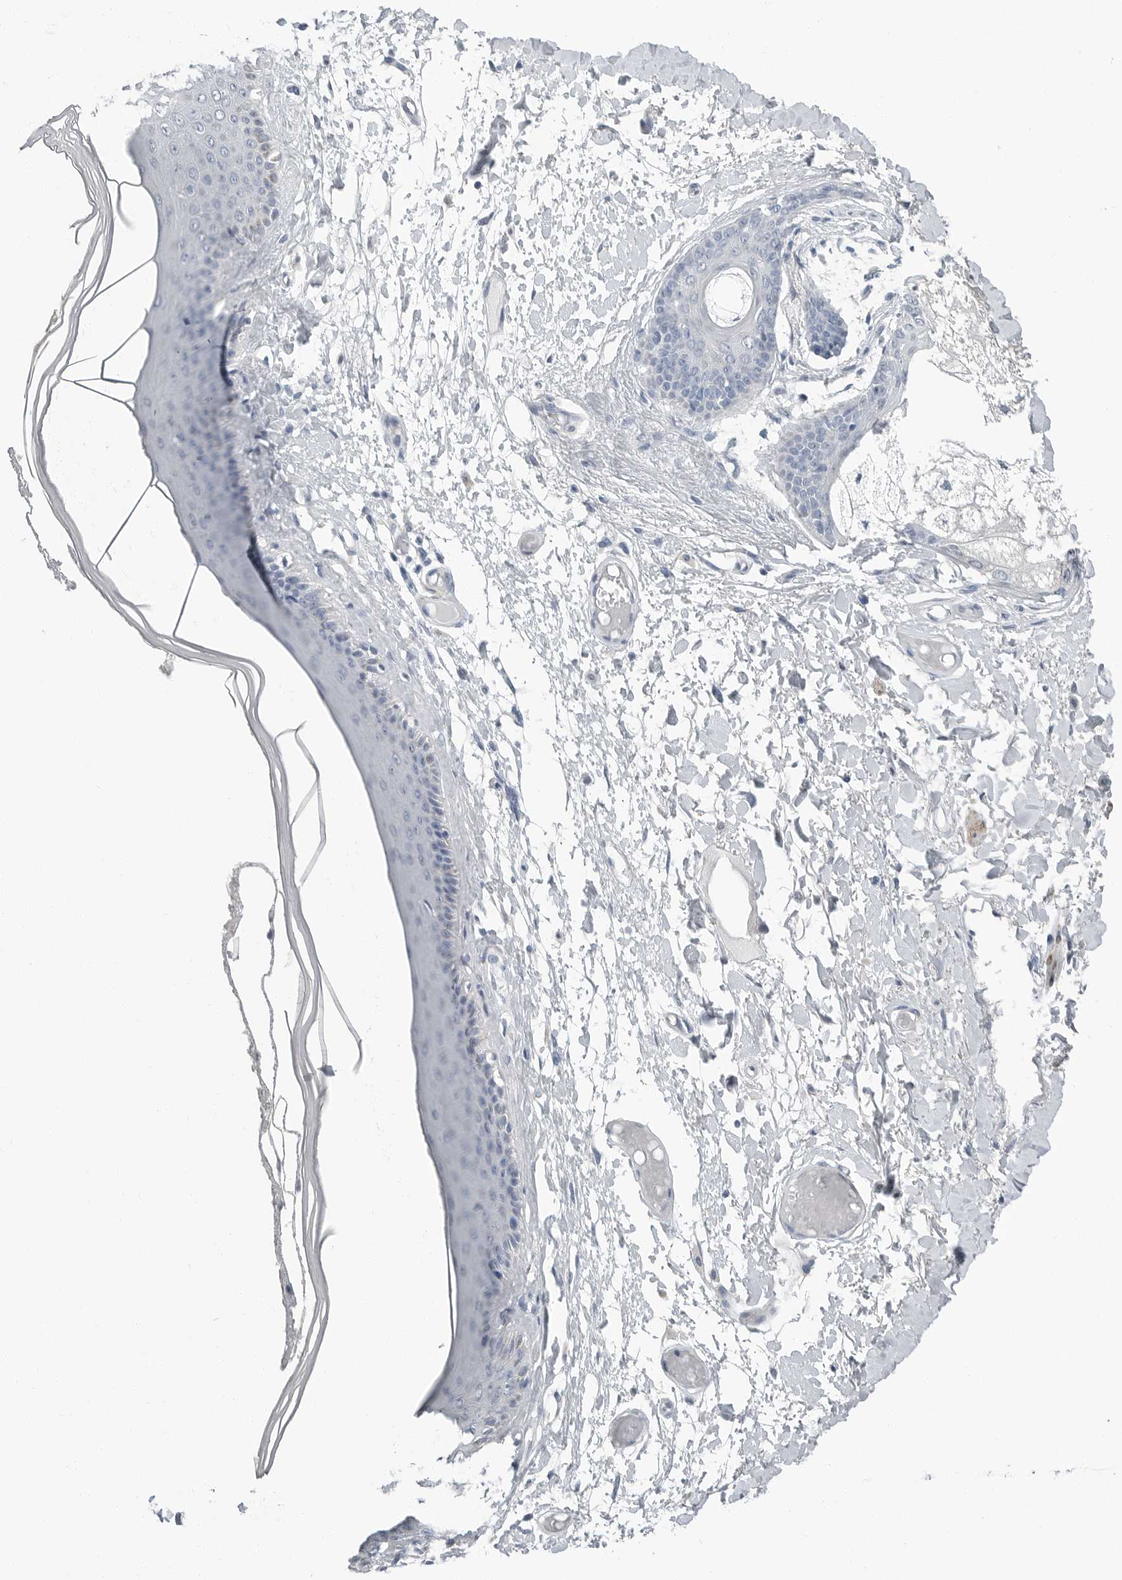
{"staining": {"intensity": "negative", "quantity": "none", "location": "none"}, "tissue": "skin", "cell_type": "Epidermal cells", "image_type": "normal", "snomed": [{"axis": "morphology", "description": "Normal tissue, NOS"}, {"axis": "topography", "description": "Vulva"}], "caption": "Epidermal cells are negative for brown protein staining in unremarkable skin. (Brightfield microscopy of DAB immunohistochemistry at high magnification).", "gene": "PLN", "patient": {"sex": "female", "age": 73}}